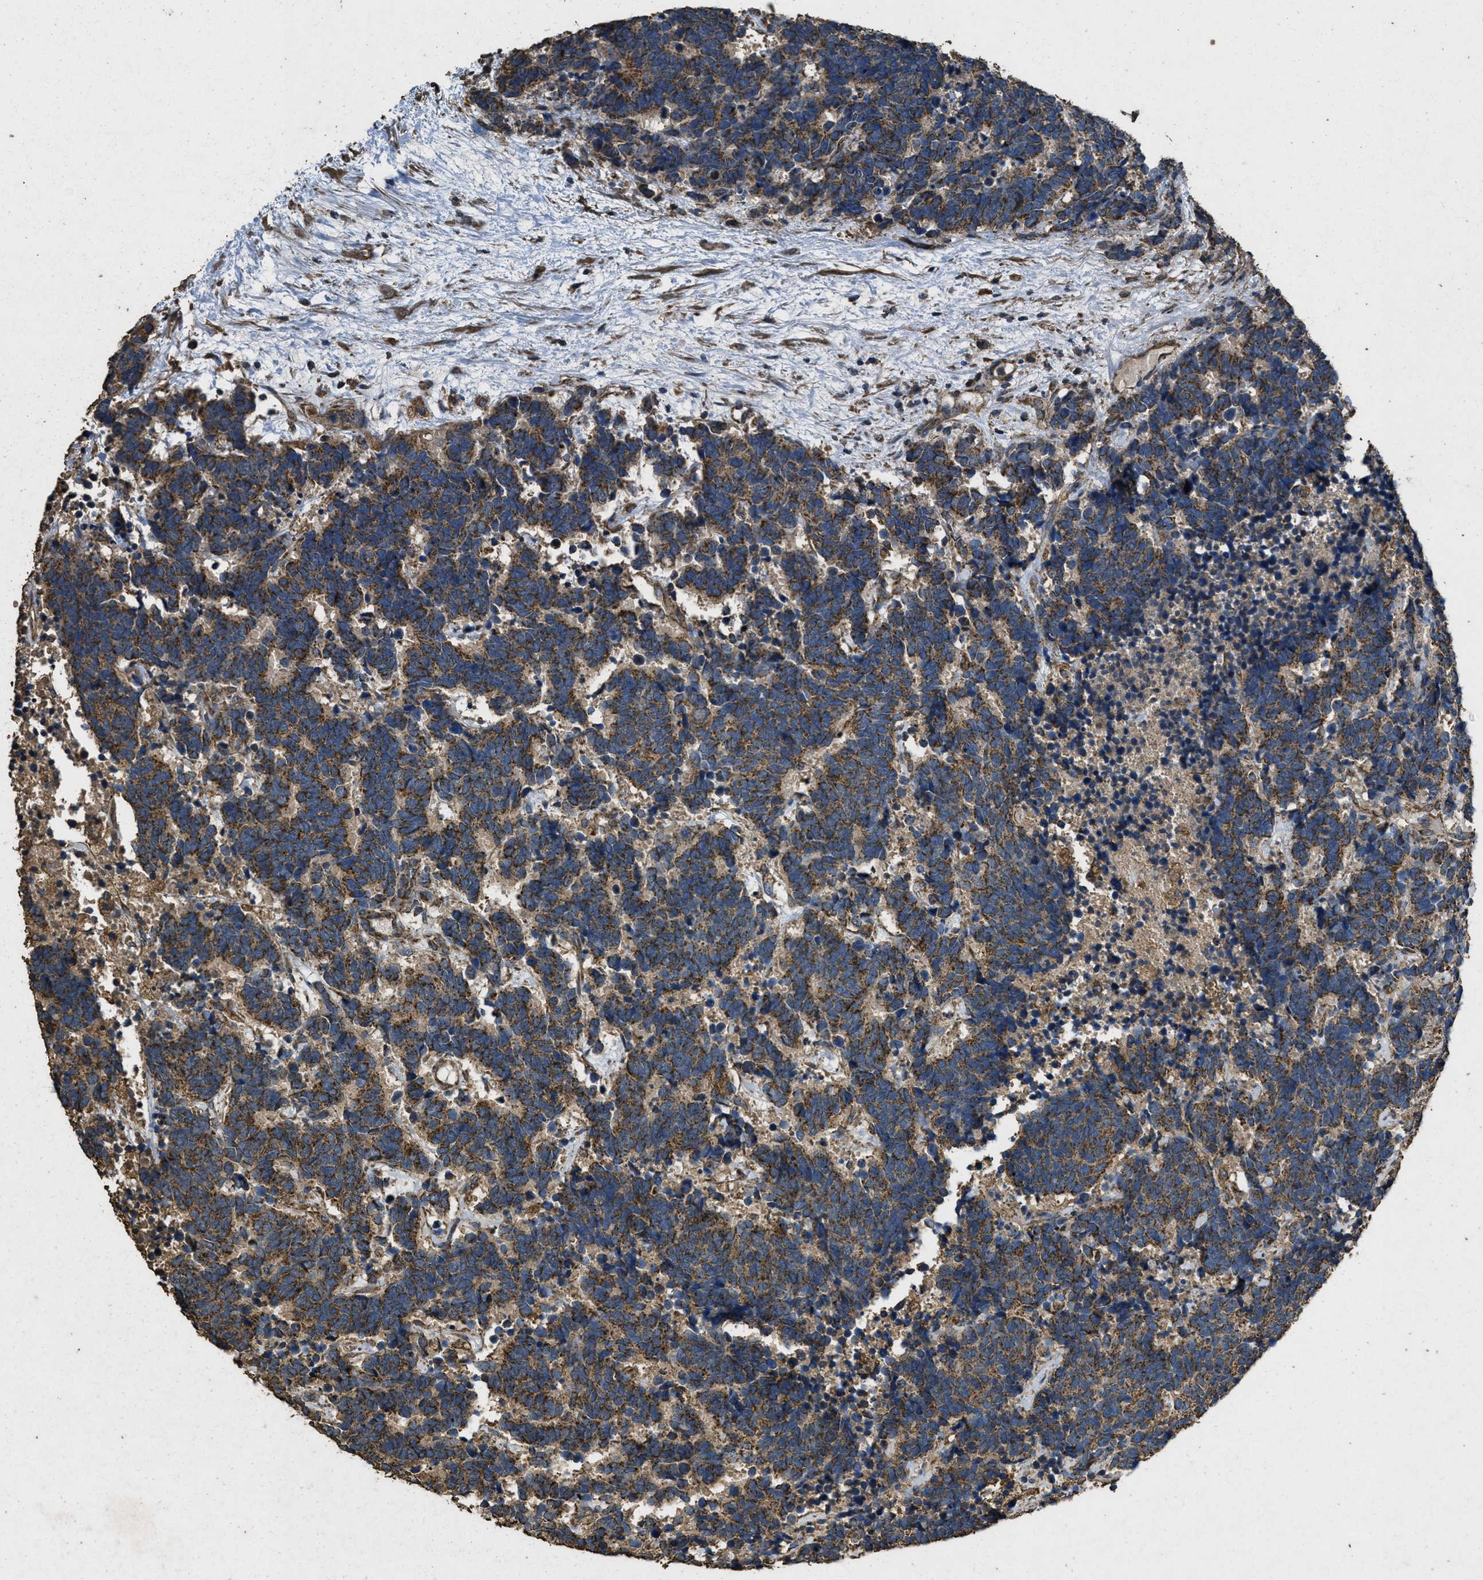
{"staining": {"intensity": "strong", "quantity": ">75%", "location": "cytoplasmic/membranous"}, "tissue": "carcinoid", "cell_type": "Tumor cells", "image_type": "cancer", "snomed": [{"axis": "morphology", "description": "Carcinoma, NOS"}, {"axis": "morphology", "description": "Carcinoid, malignant, NOS"}, {"axis": "topography", "description": "Urinary bladder"}], "caption": "Protein expression analysis of human carcinoid reveals strong cytoplasmic/membranous staining in approximately >75% of tumor cells.", "gene": "CYRIA", "patient": {"sex": "male", "age": 57}}